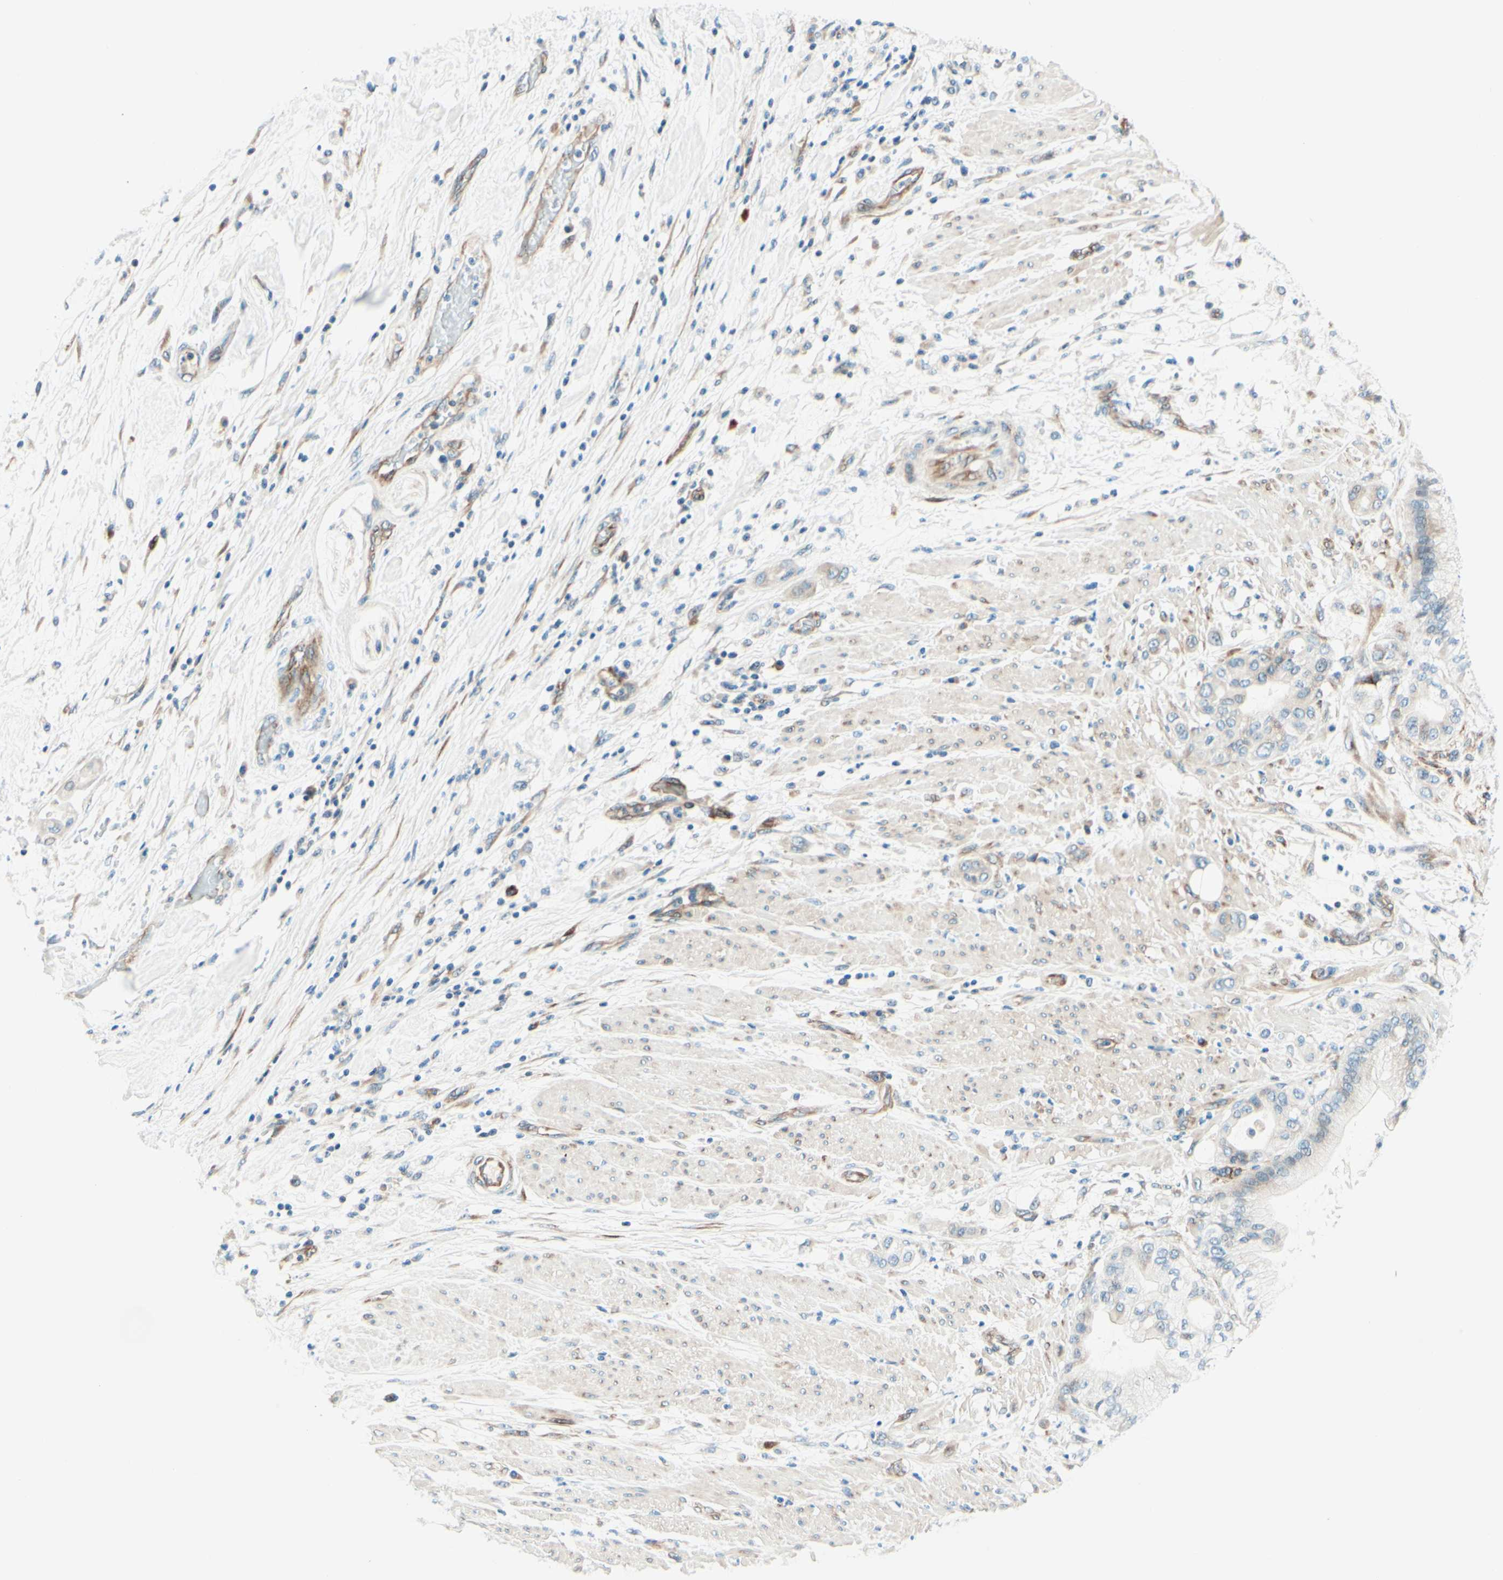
{"staining": {"intensity": "weak", "quantity": "<25%", "location": "cytoplasmic/membranous"}, "tissue": "pancreatic cancer", "cell_type": "Tumor cells", "image_type": "cancer", "snomed": [{"axis": "morphology", "description": "Adenocarcinoma, NOS"}, {"axis": "morphology", "description": "Adenocarcinoma, metastatic, NOS"}, {"axis": "topography", "description": "Lymph node"}, {"axis": "topography", "description": "Pancreas"}, {"axis": "topography", "description": "Duodenum"}], "caption": "Immunohistochemistry histopathology image of neoplastic tissue: pancreatic cancer stained with DAB (3,3'-diaminobenzidine) shows no significant protein positivity in tumor cells.", "gene": "TAOK2", "patient": {"sex": "female", "age": 64}}